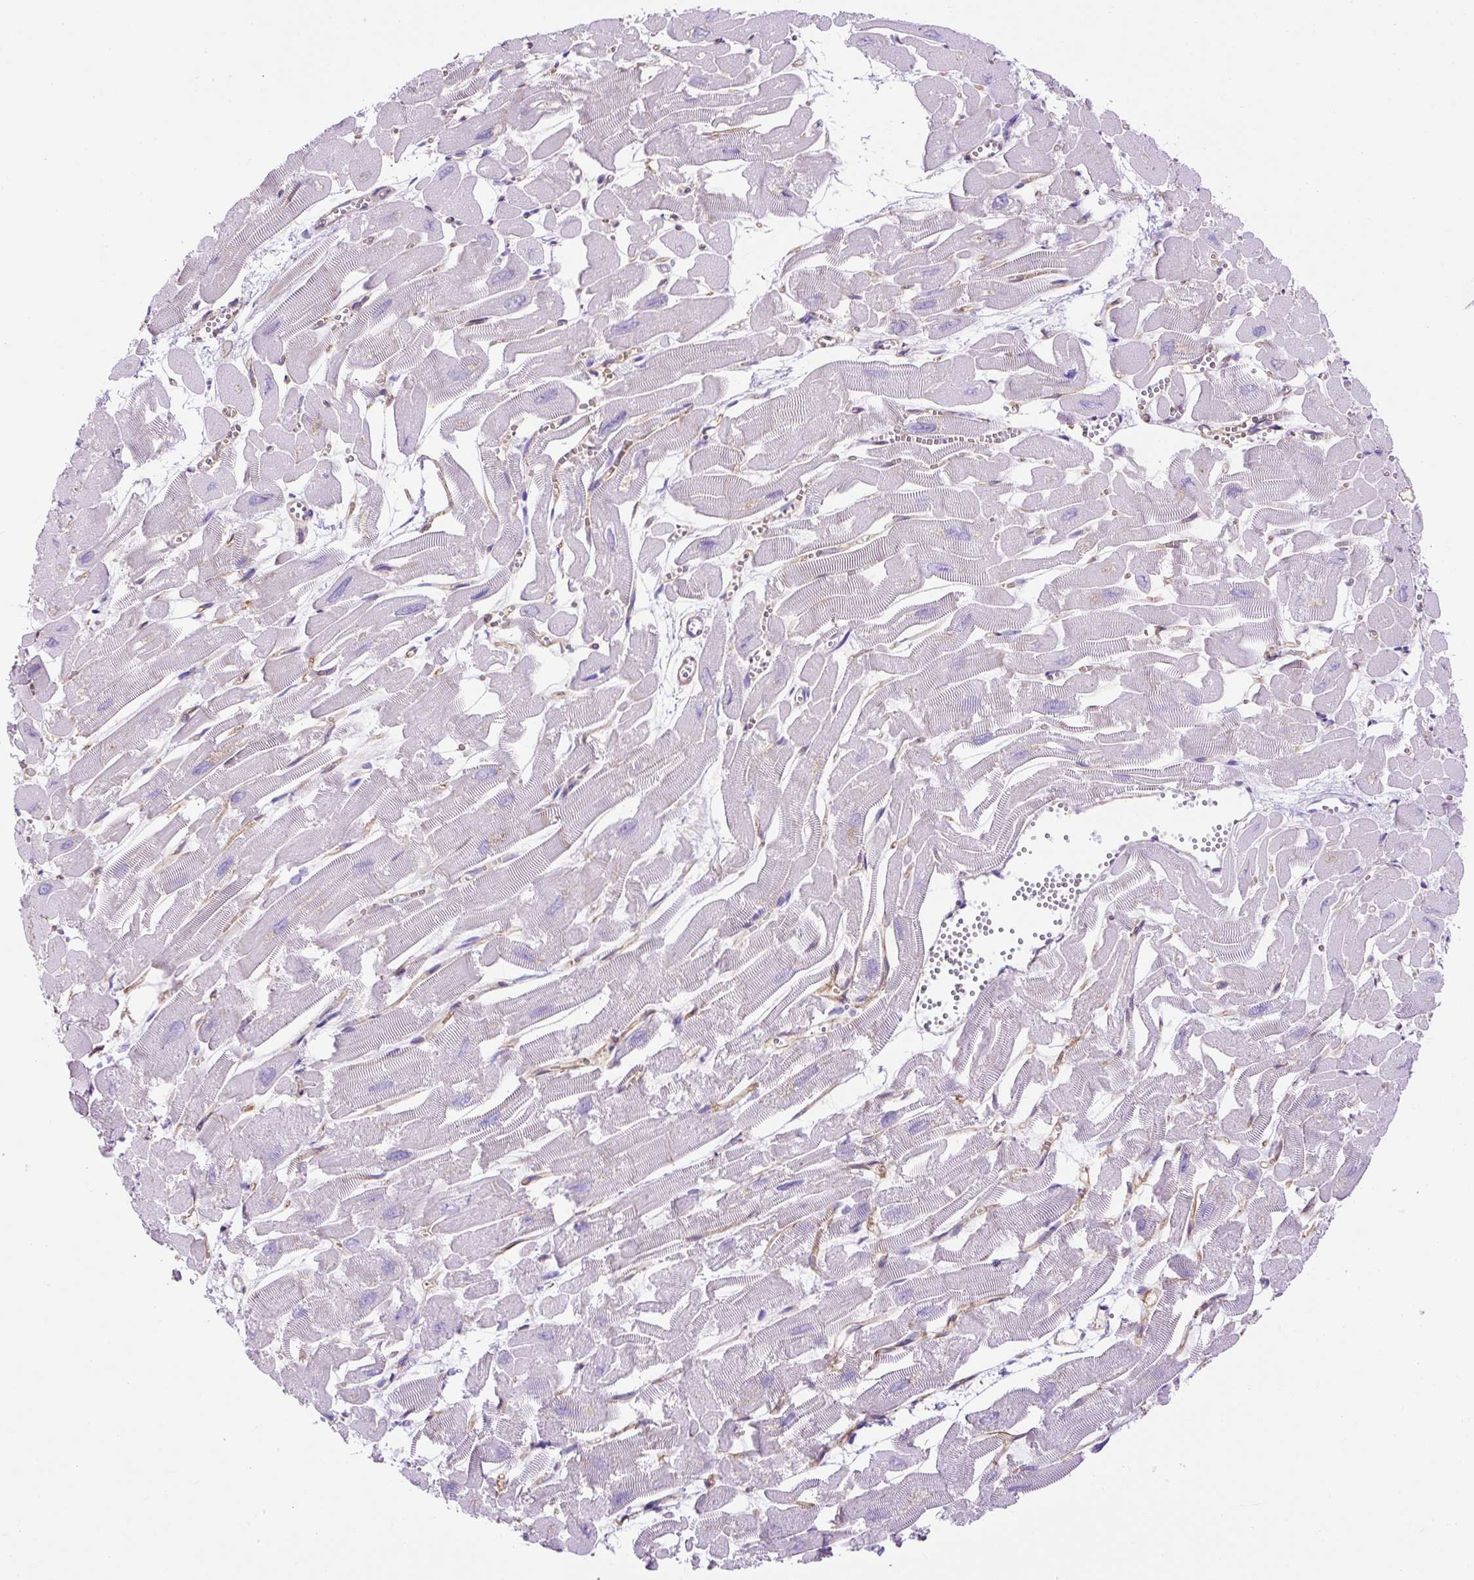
{"staining": {"intensity": "negative", "quantity": "none", "location": "none"}, "tissue": "heart muscle", "cell_type": "Cardiomyocytes", "image_type": "normal", "snomed": [{"axis": "morphology", "description": "Normal tissue, NOS"}, {"axis": "topography", "description": "Heart"}], "caption": "This histopathology image is of benign heart muscle stained with IHC to label a protein in brown with the nuclei are counter-stained blue. There is no staining in cardiomyocytes. Nuclei are stained in blue.", "gene": "KRT12", "patient": {"sex": "male", "age": 54}}